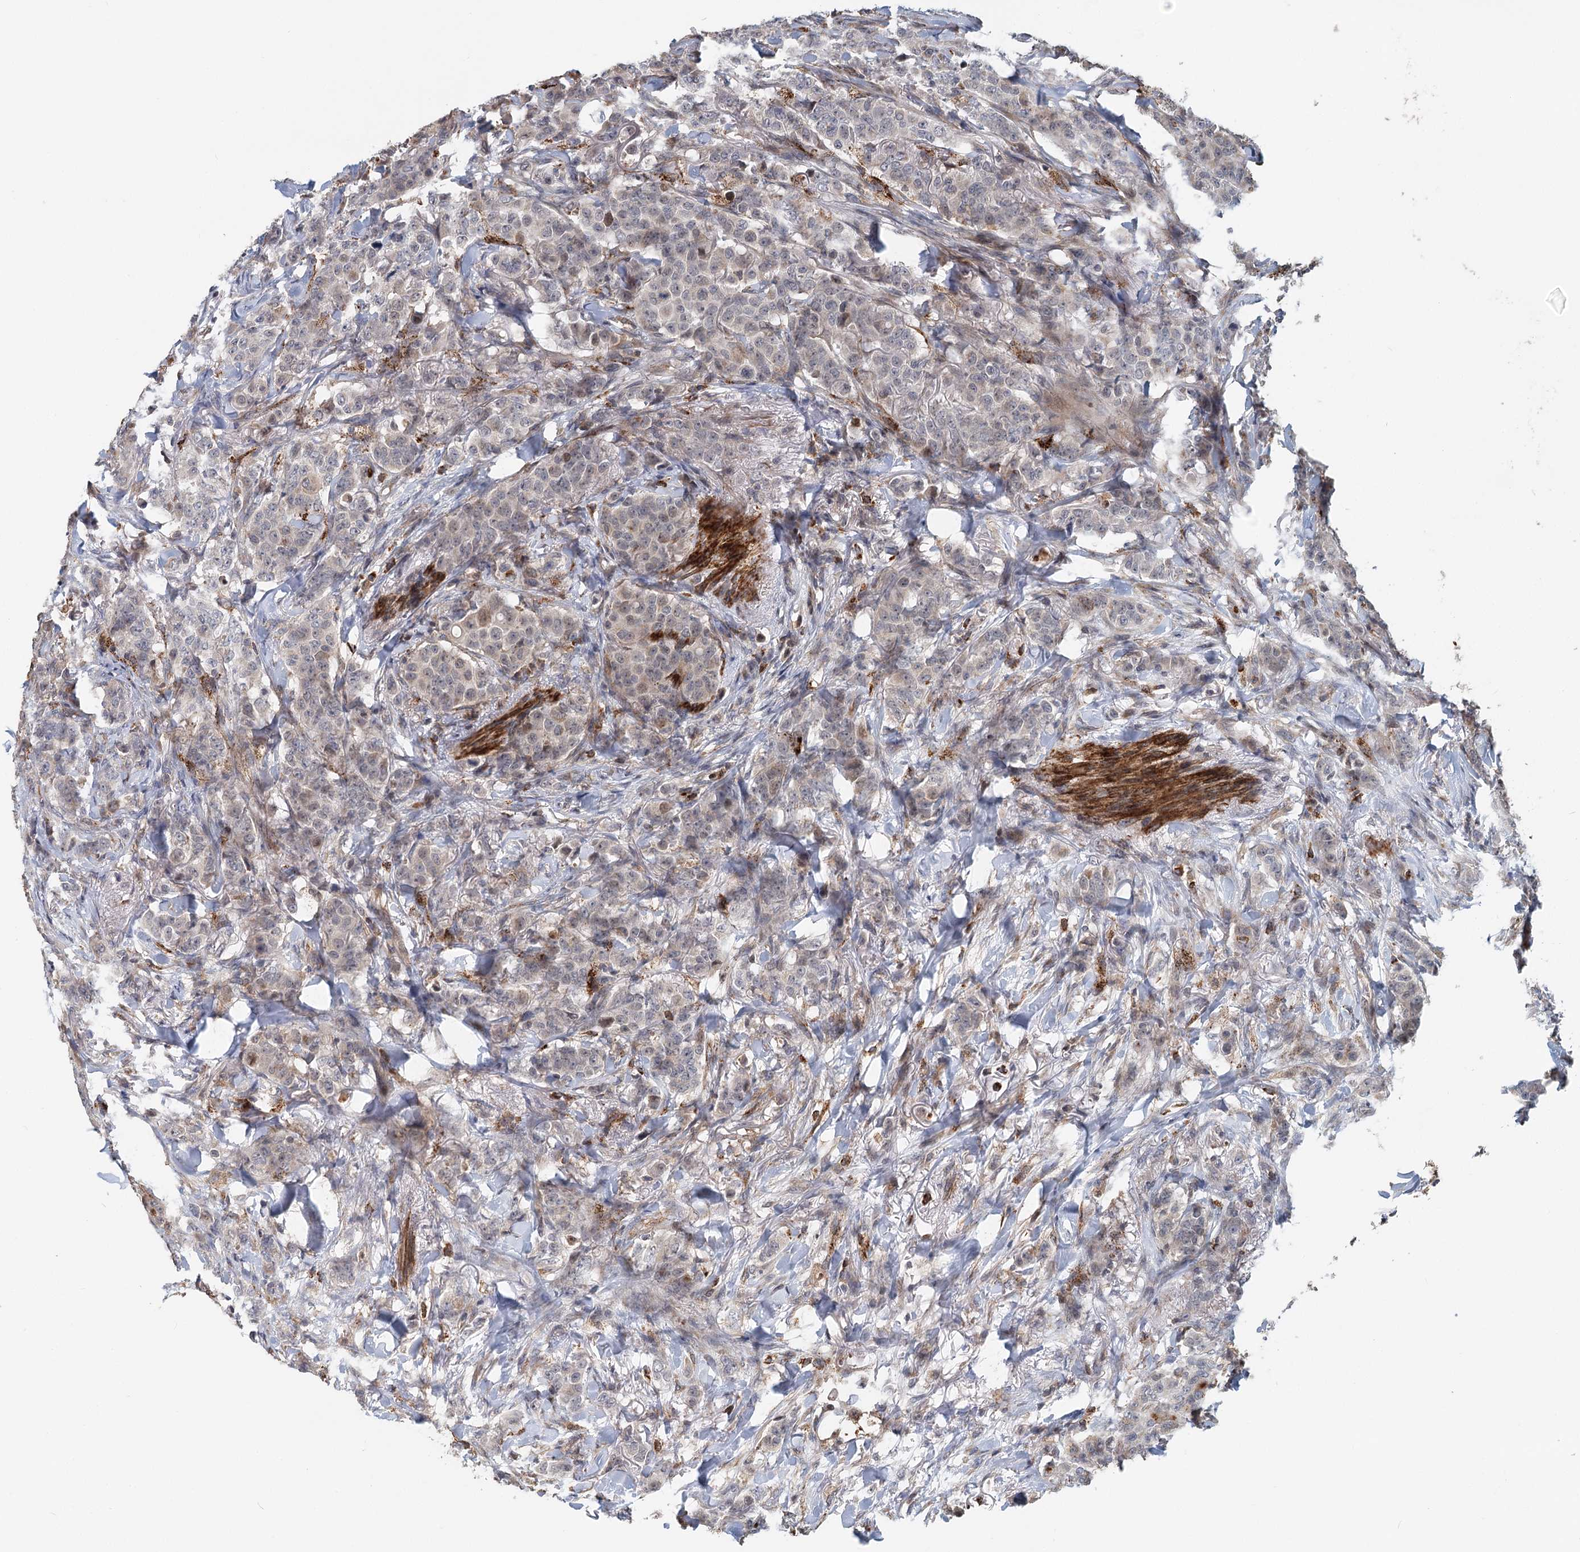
{"staining": {"intensity": "weak", "quantity": "<25%", "location": "cytoplasmic/membranous"}, "tissue": "breast cancer", "cell_type": "Tumor cells", "image_type": "cancer", "snomed": [{"axis": "morphology", "description": "Duct carcinoma"}, {"axis": "topography", "description": "Breast"}], "caption": "Breast invasive ductal carcinoma stained for a protein using immunohistochemistry (IHC) reveals no staining tumor cells.", "gene": "RNF111", "patient": {"sex": "female", "age": 40}}